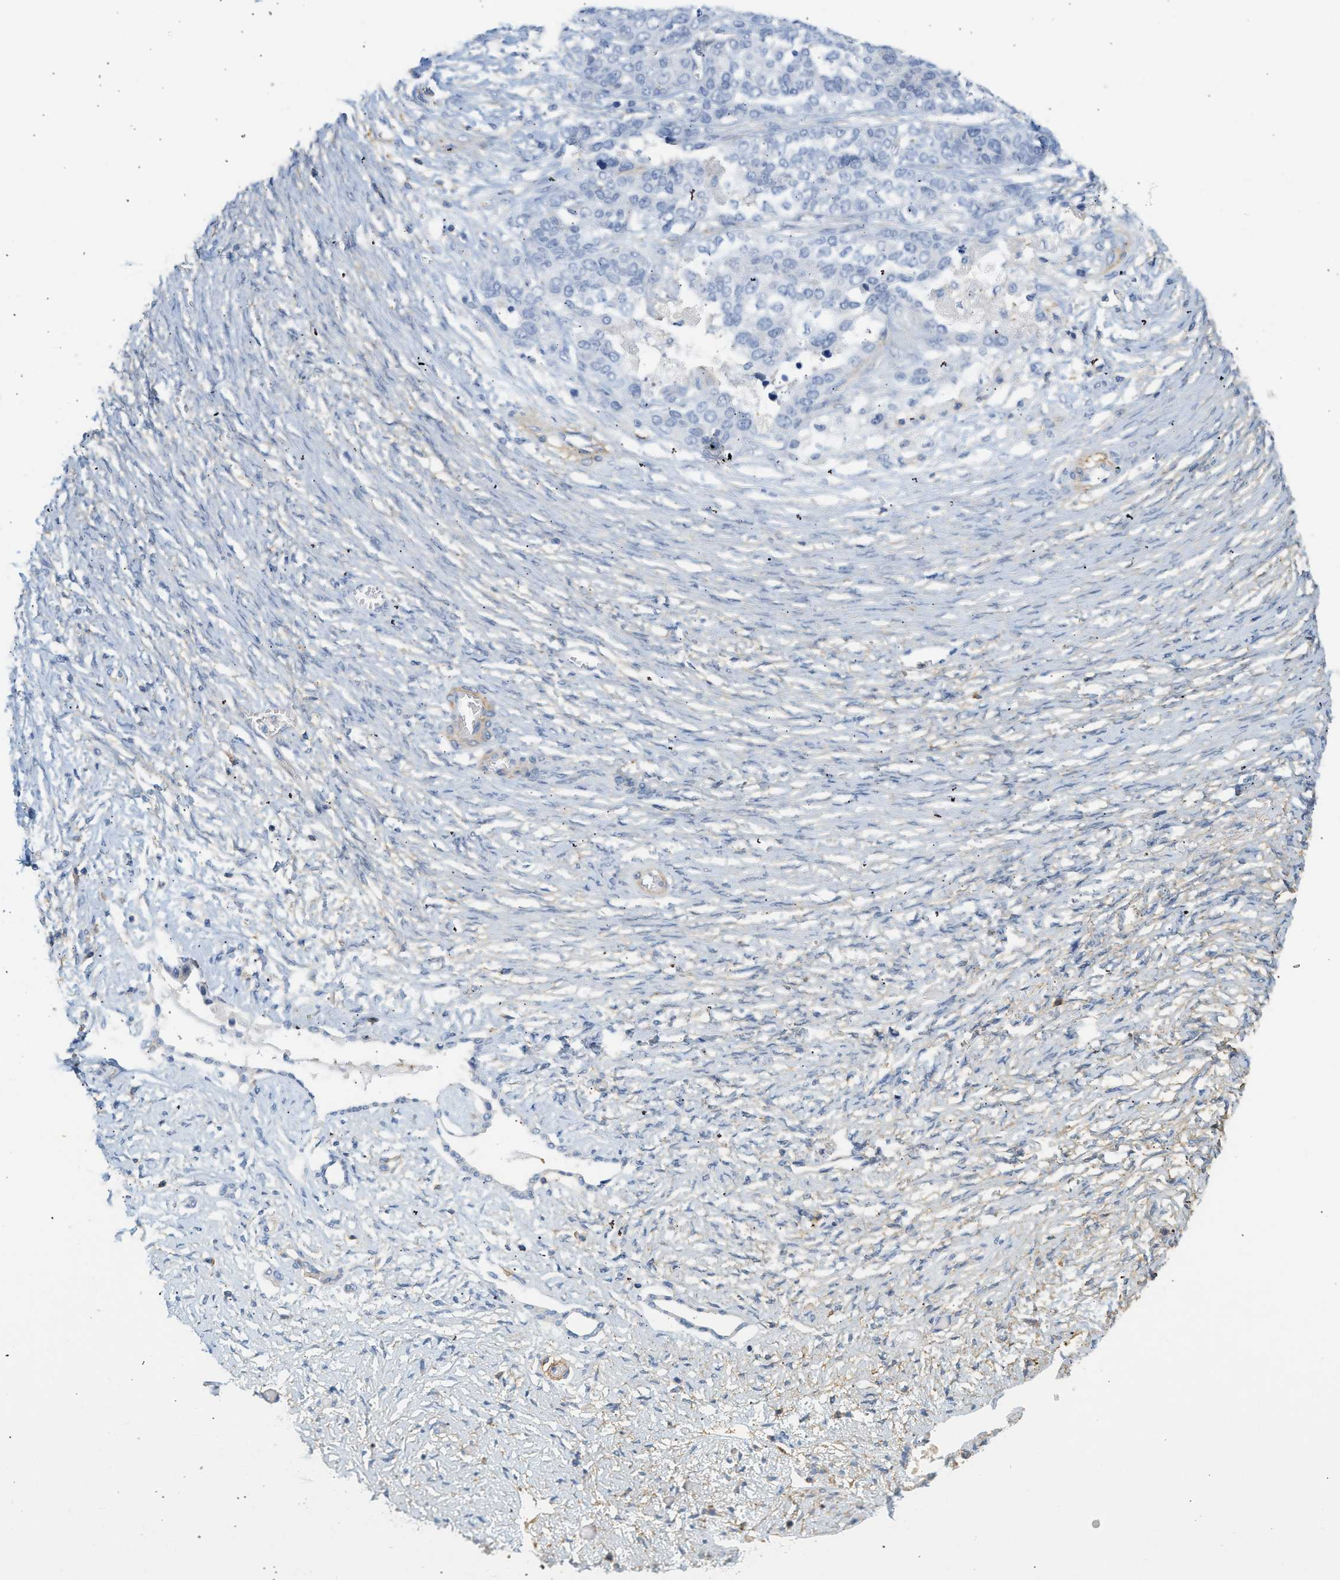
{"staining": {"intensity": "negative", "quantity": "none", "location": "none"}, "tissue": "ovarian cancer", "cell_type": "Tumor cells", "image_type": "cancer", "snomed": [{"axis": "morphology", "description": "Cystadenocarcinoma, serous, NOS"}, {"axis": "topography", "description": "Ovary"}], "caption": "High power microscopy photomicrograph of an immunohistochemistry (IHC) micrograph of serous cystadenocarcinoma (ovarian), revealing no significant staining in tumor cells. (DAB immunohistochemistry visualized using brightfield microscopy, high magnification).", "gene": "BVES", "patient": {"sex": "female", "age": 44}}